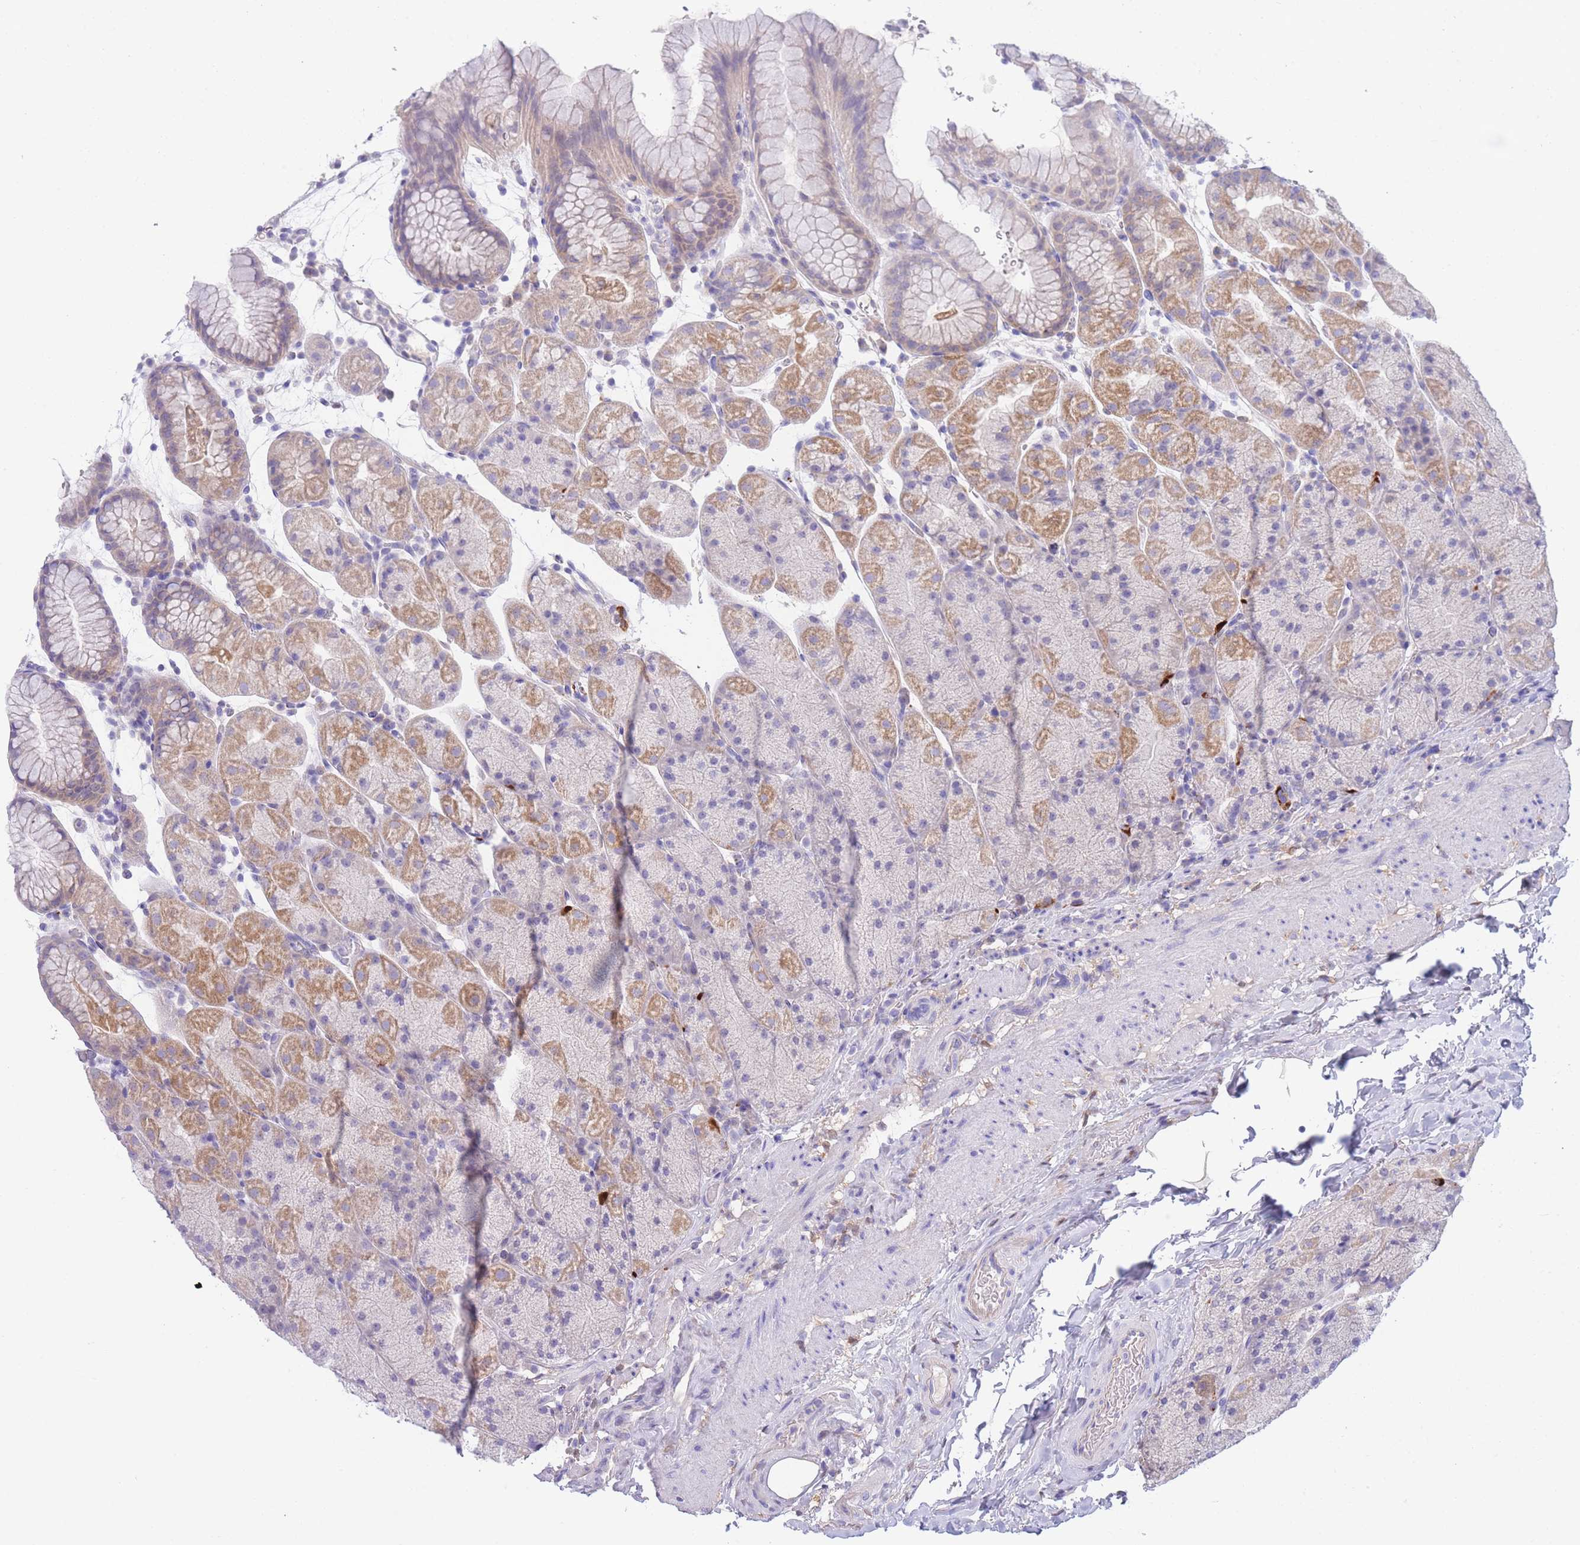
{"staining": {"intensity": "moderate", "quantity": "25%-75%", "location": "cytoplasmic/membranous"}, "tissue": "stomach", "cell_type": "Glandular cells", "image_type": "normal", "snomed": [{"axis": "morphology", "description": "Normal tissue, NOS"}, {"axis": "topography", "description": "Stomach, upper"}, {"axis": "topography", "description": "Stomach, lower"}], "caption": "This histopathology image exhibits IHC staining of benign stomach, with medium moderate cytoplasmic/membranous positivity in approximately 25%-75% of glandular cells.", "gene": "PCDHB3", "patient": {"sex": "male", "age": 67}}